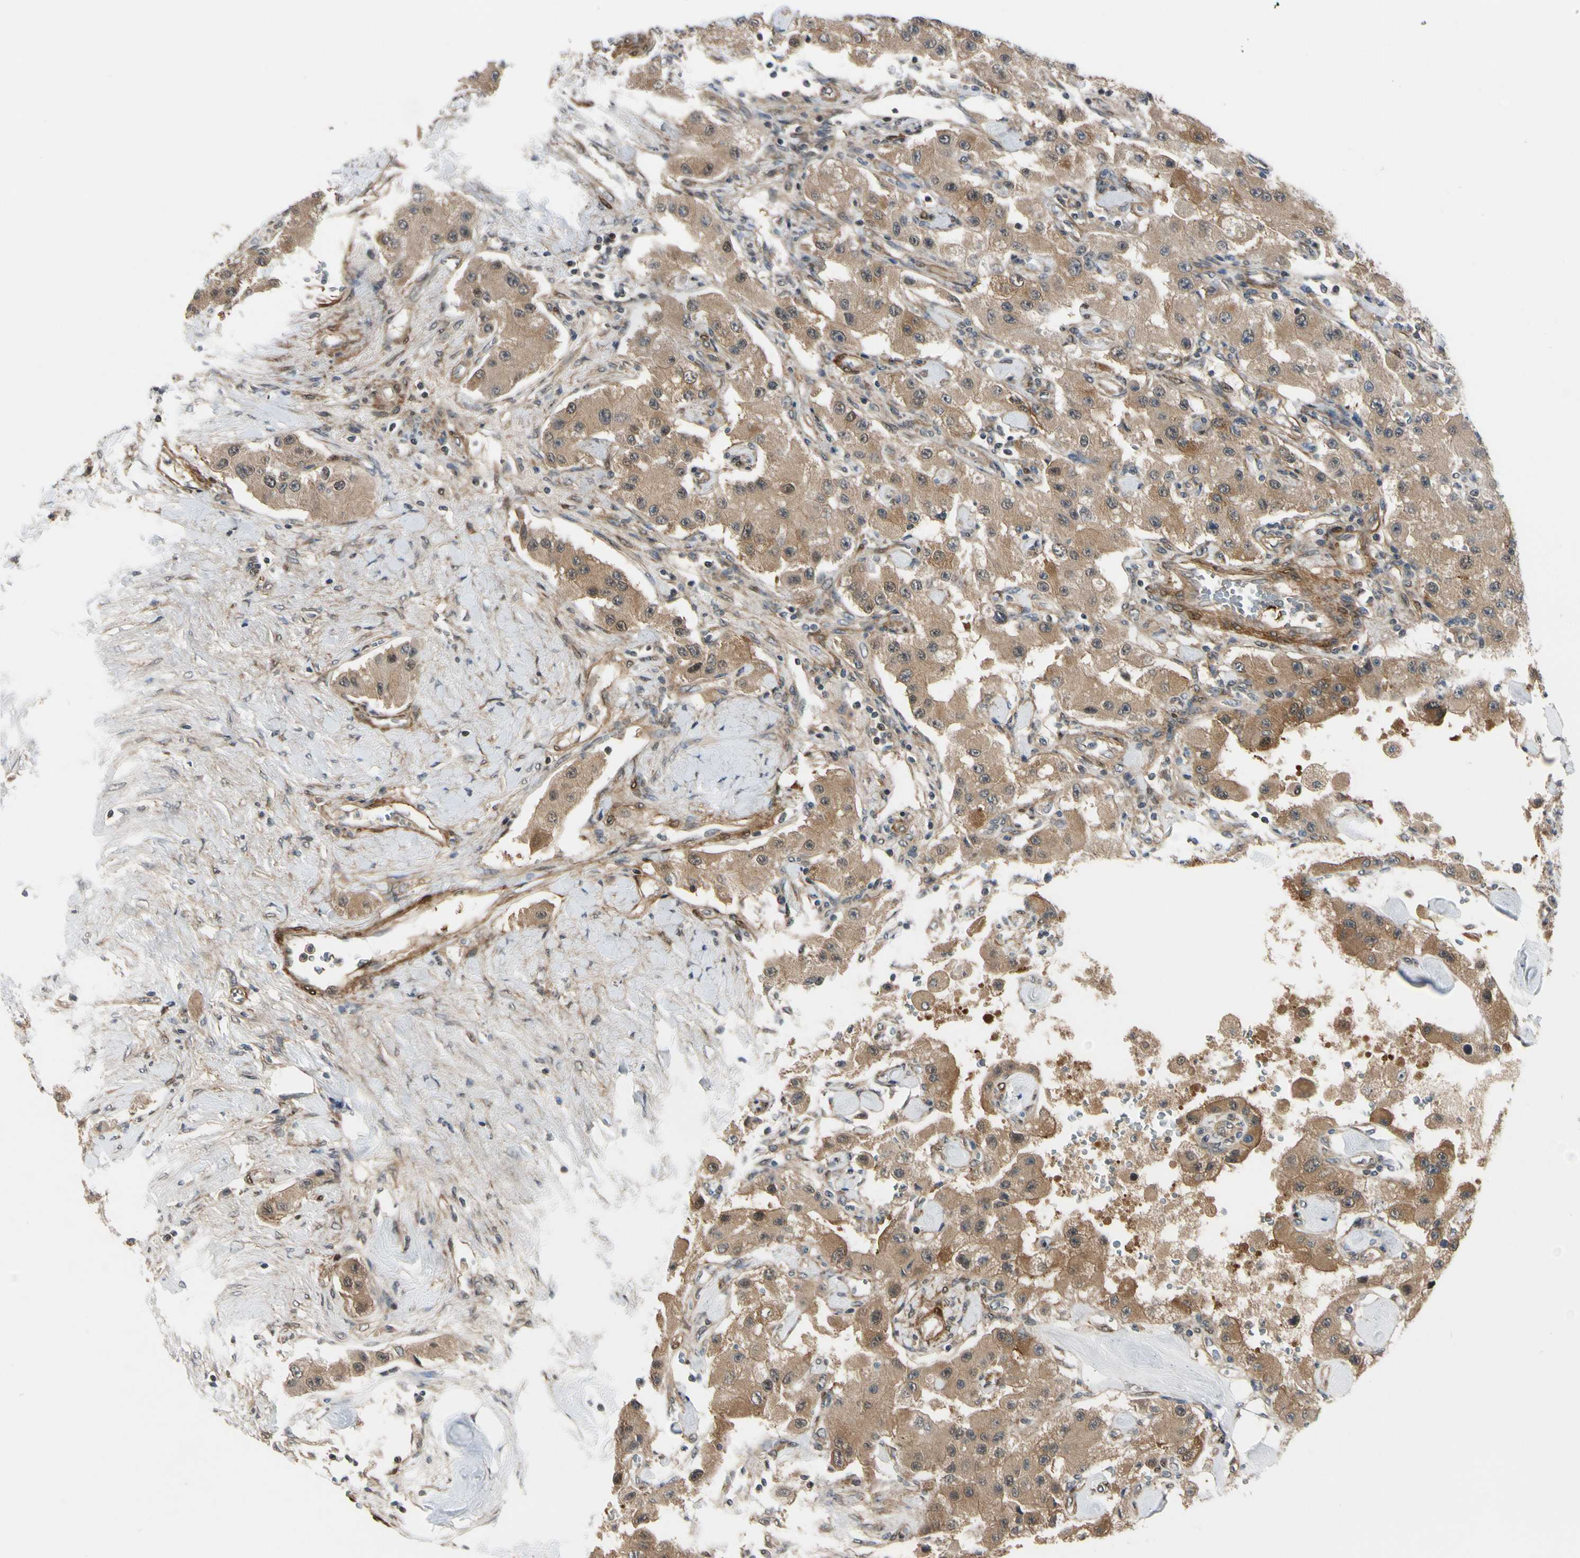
{"staining": {"intensity": "moderate", "quantity": ">75%", "location": "cytoplasmic/membranous,nuclear"}, "tissue": "carcinoid", "cell_type": "Tumor cells", "image_type": "cancer", "snomed": [{"axis": "morphology", "description": "Carcinoid, malignant, NOS"}, {"axis": "topography", "description": "Pancreas"}], "caption": "Immunohistochemical staining of carcinoid (malignant) shows medium levels of moderate cytoplasmic/membranous and nuclear positivity in about >75% of tumor cells.", "gene": "RASGRF1", "patient": {"sex": "male", "age": 41}}